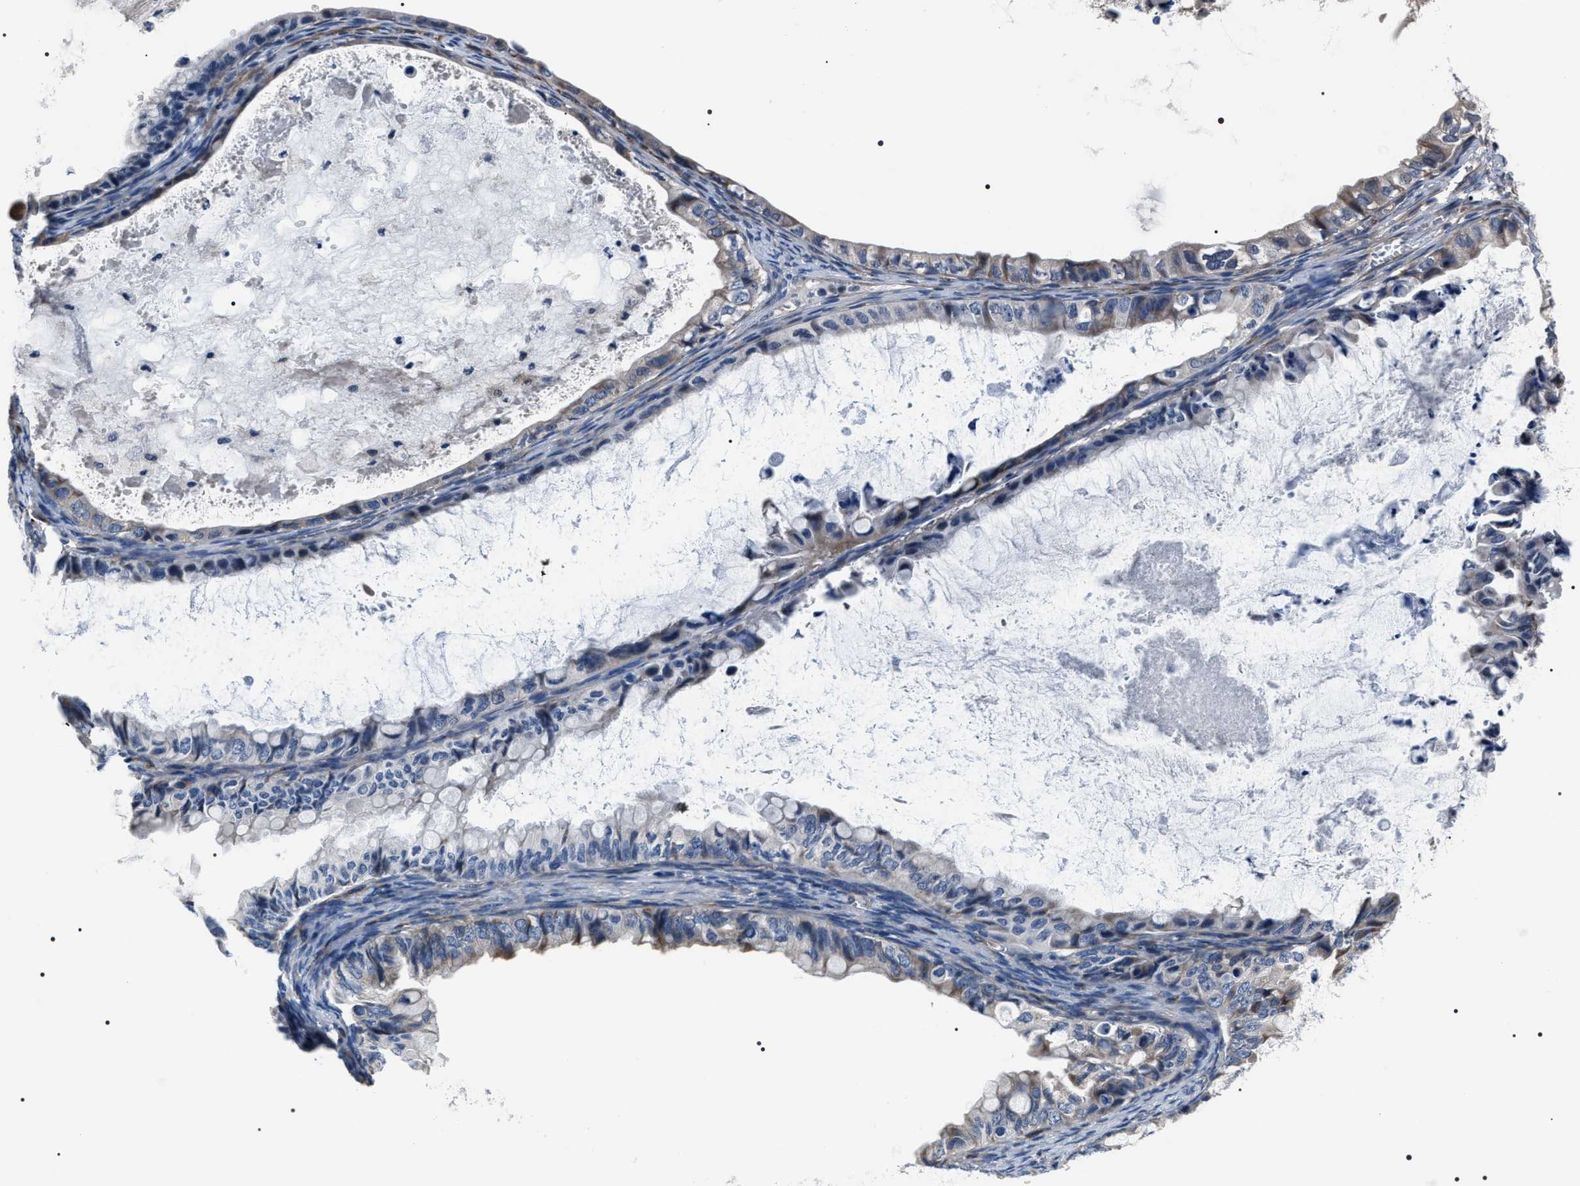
{"staining": {"intensity": "weak", "quantity": "<25%", "location": "cytoplasmic/membranous"}, "tissue": "ovarian cancer", "cell_type": "Tumor cells", "image_type": "cancer", "snomed": [{"axis": "morphology", "description": "Cystadenocarcinoma, mucinous, NOS"}, {"axis": "topography", "description": "Ovary"}], "caption": "Tumor cells are negative for brown protein staining in mucinous cystadenocarcinoma (ovarian). Brightfield microscopy of immunohistochemistry stained with DAB (brown) and hematoxylin (blue), captured at high magnification.", "gene": "PKD1L1", "patient": {"sex": "female", "age": 80}}